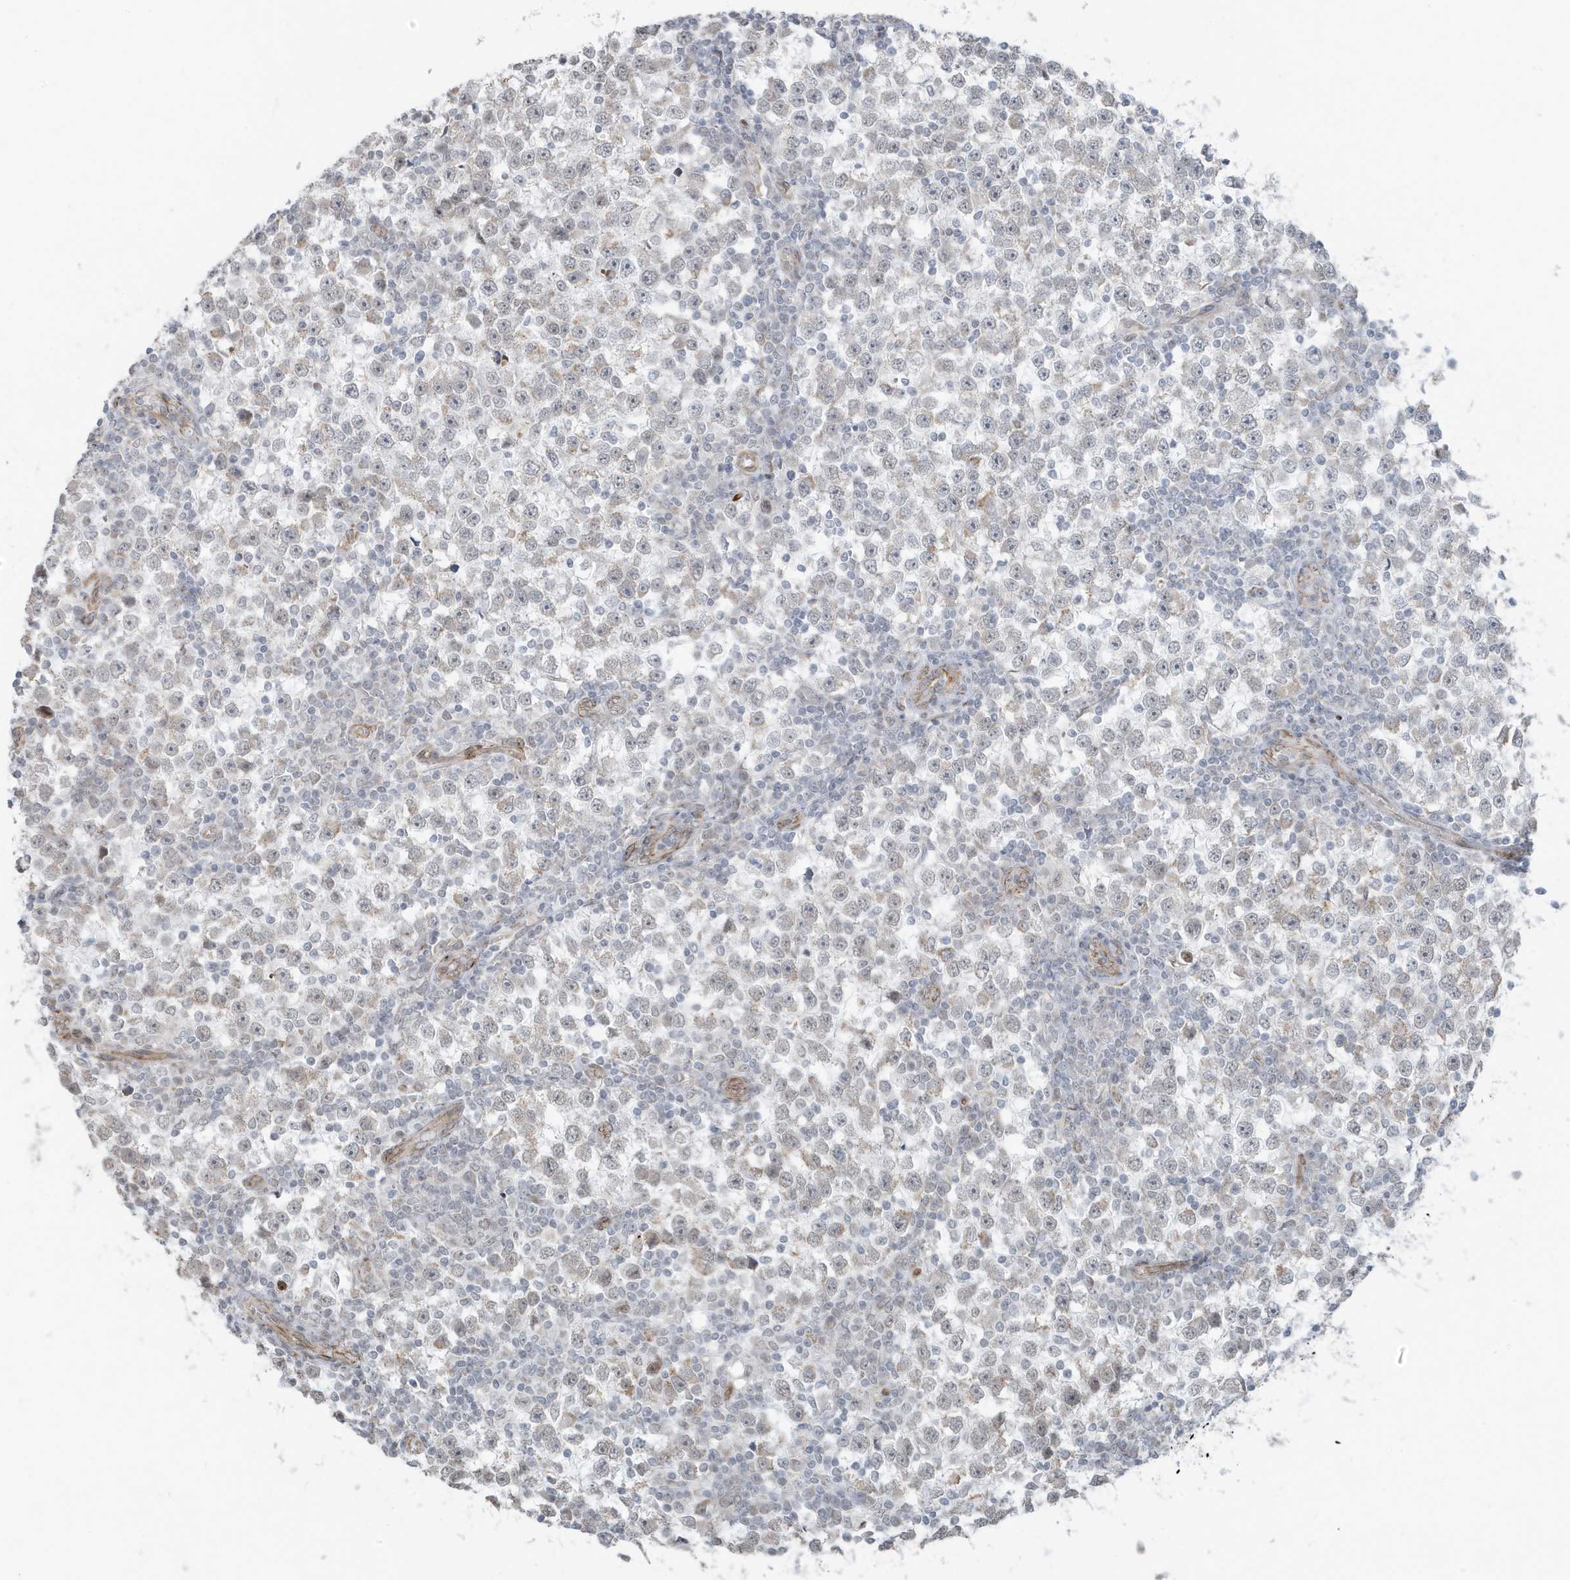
{"staining": {"intensity": "negative", "quantity": "none", "location": "none"}, "tissue": "testis cancer", "cell_type": "Tumor cells", "image_type": "cancer", "snomed": [{"axis": "morphology", "description": "Seminoma, NOS"}, {"axis": "topography", "description": "Testis"}], "caption": "A high-resolution histopathology image shows immunohistochemistry (IHC) staining of testis cancer, which exhibits no significant positivity in tumor cells.", "gene": "CHCHD4", "patient": {"sex": "male", "age": 65}}